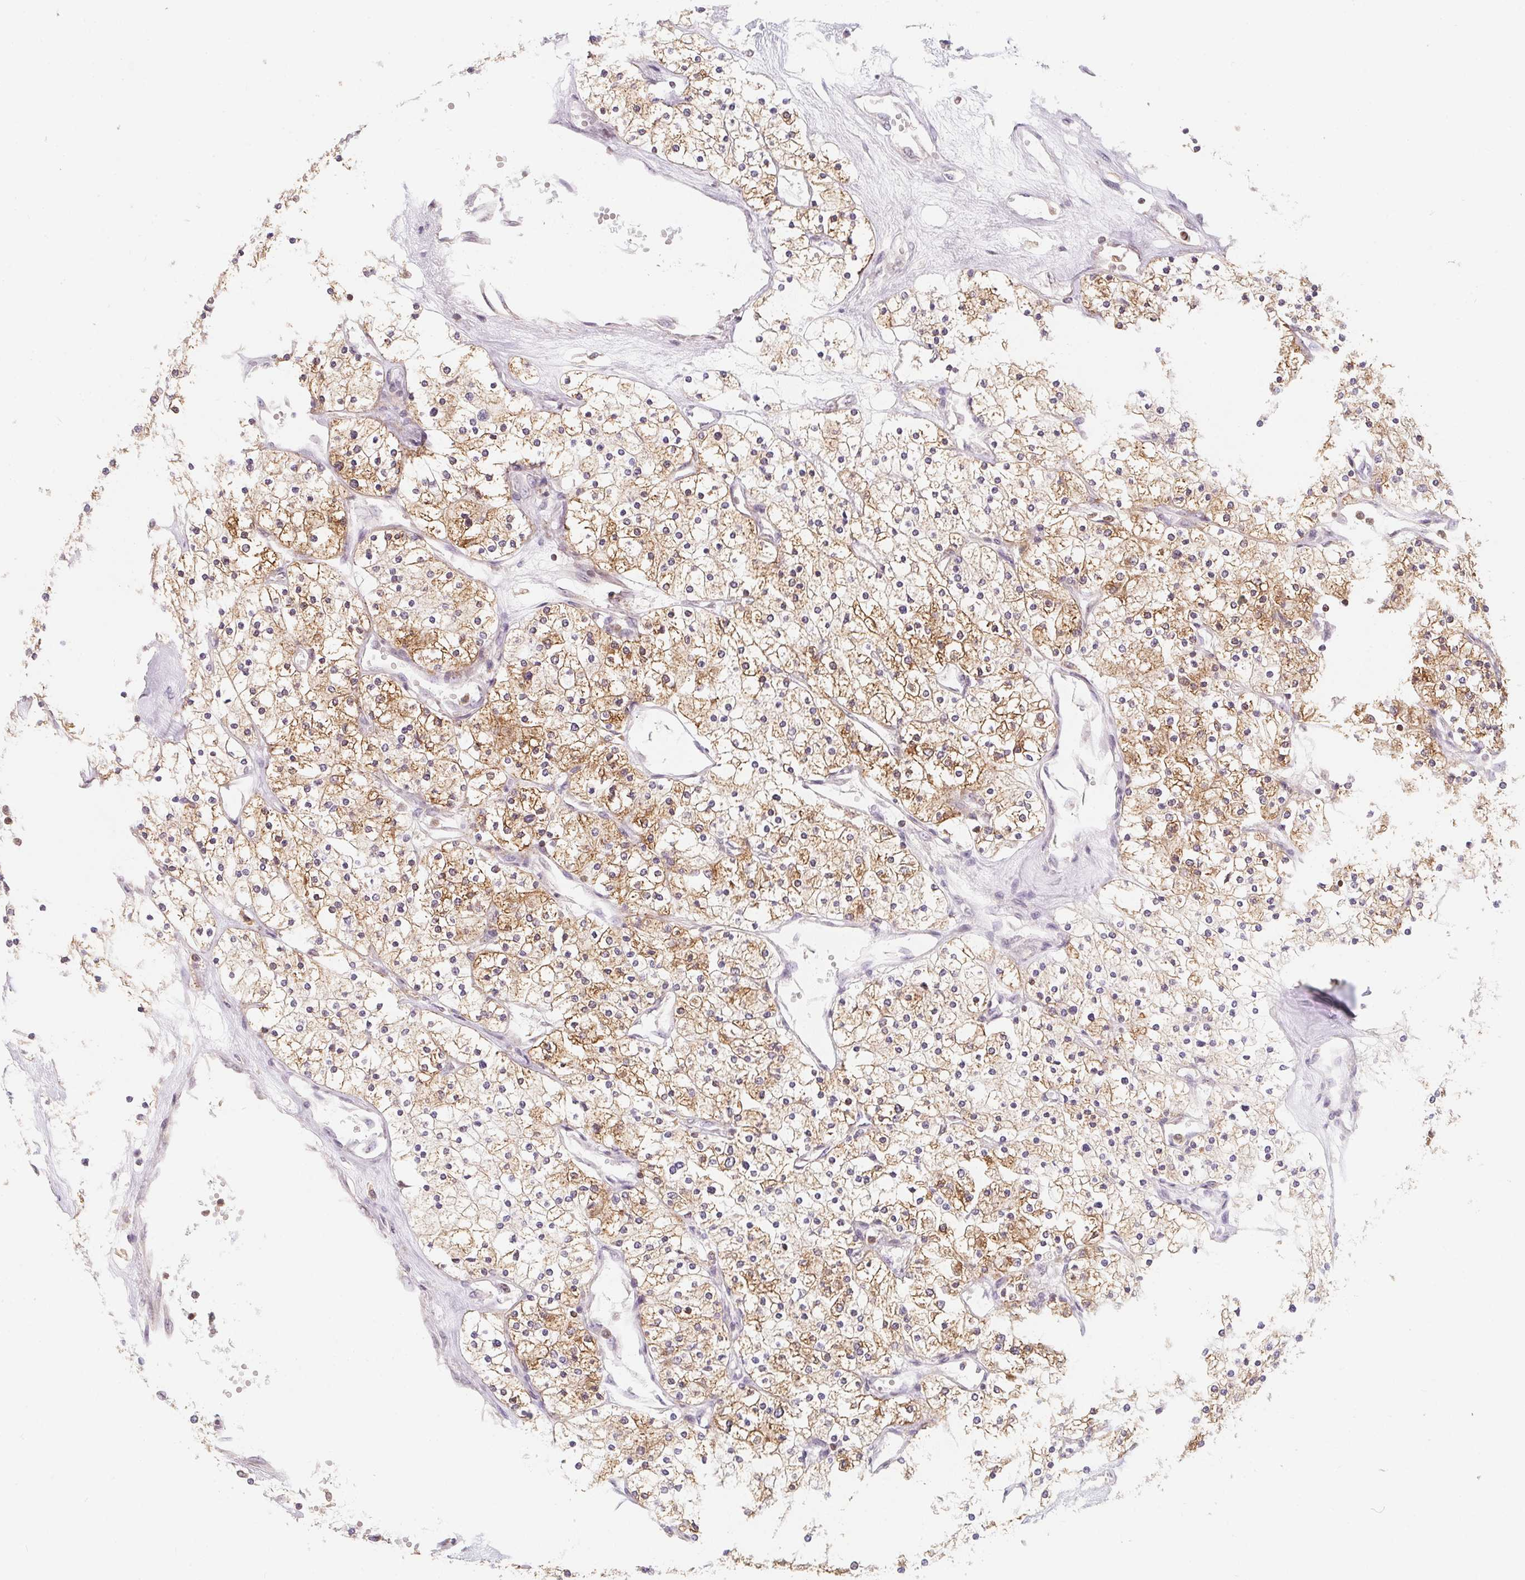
{"staining": {"intensity": "moderate", "quantity": ">75%", "location": "cytoplasmic/membranous"}, "tissue": "renal cancer", "cell_type": "Tumor cells", "image_type": "cancer", "snomed": [{"axis": "morphology", "description": "Adenocarcinoma, NOS"}, {"axis": "topography", "description": "Kidney"}], "caption": "Protein analysis of renal cancer (adenocarcinoma) tissue reveals moderate cytoplasmic/membranous expression in about >75% of tumor cells. The staining is performed using DAB (3,3'-diaminobenzidine) brown chromogen to label protein expression. The nuclei are counter-stained blue using hematoxylin.", "gene": "ANKRD13A", "patient": {"sex": "male", "age": 80}}